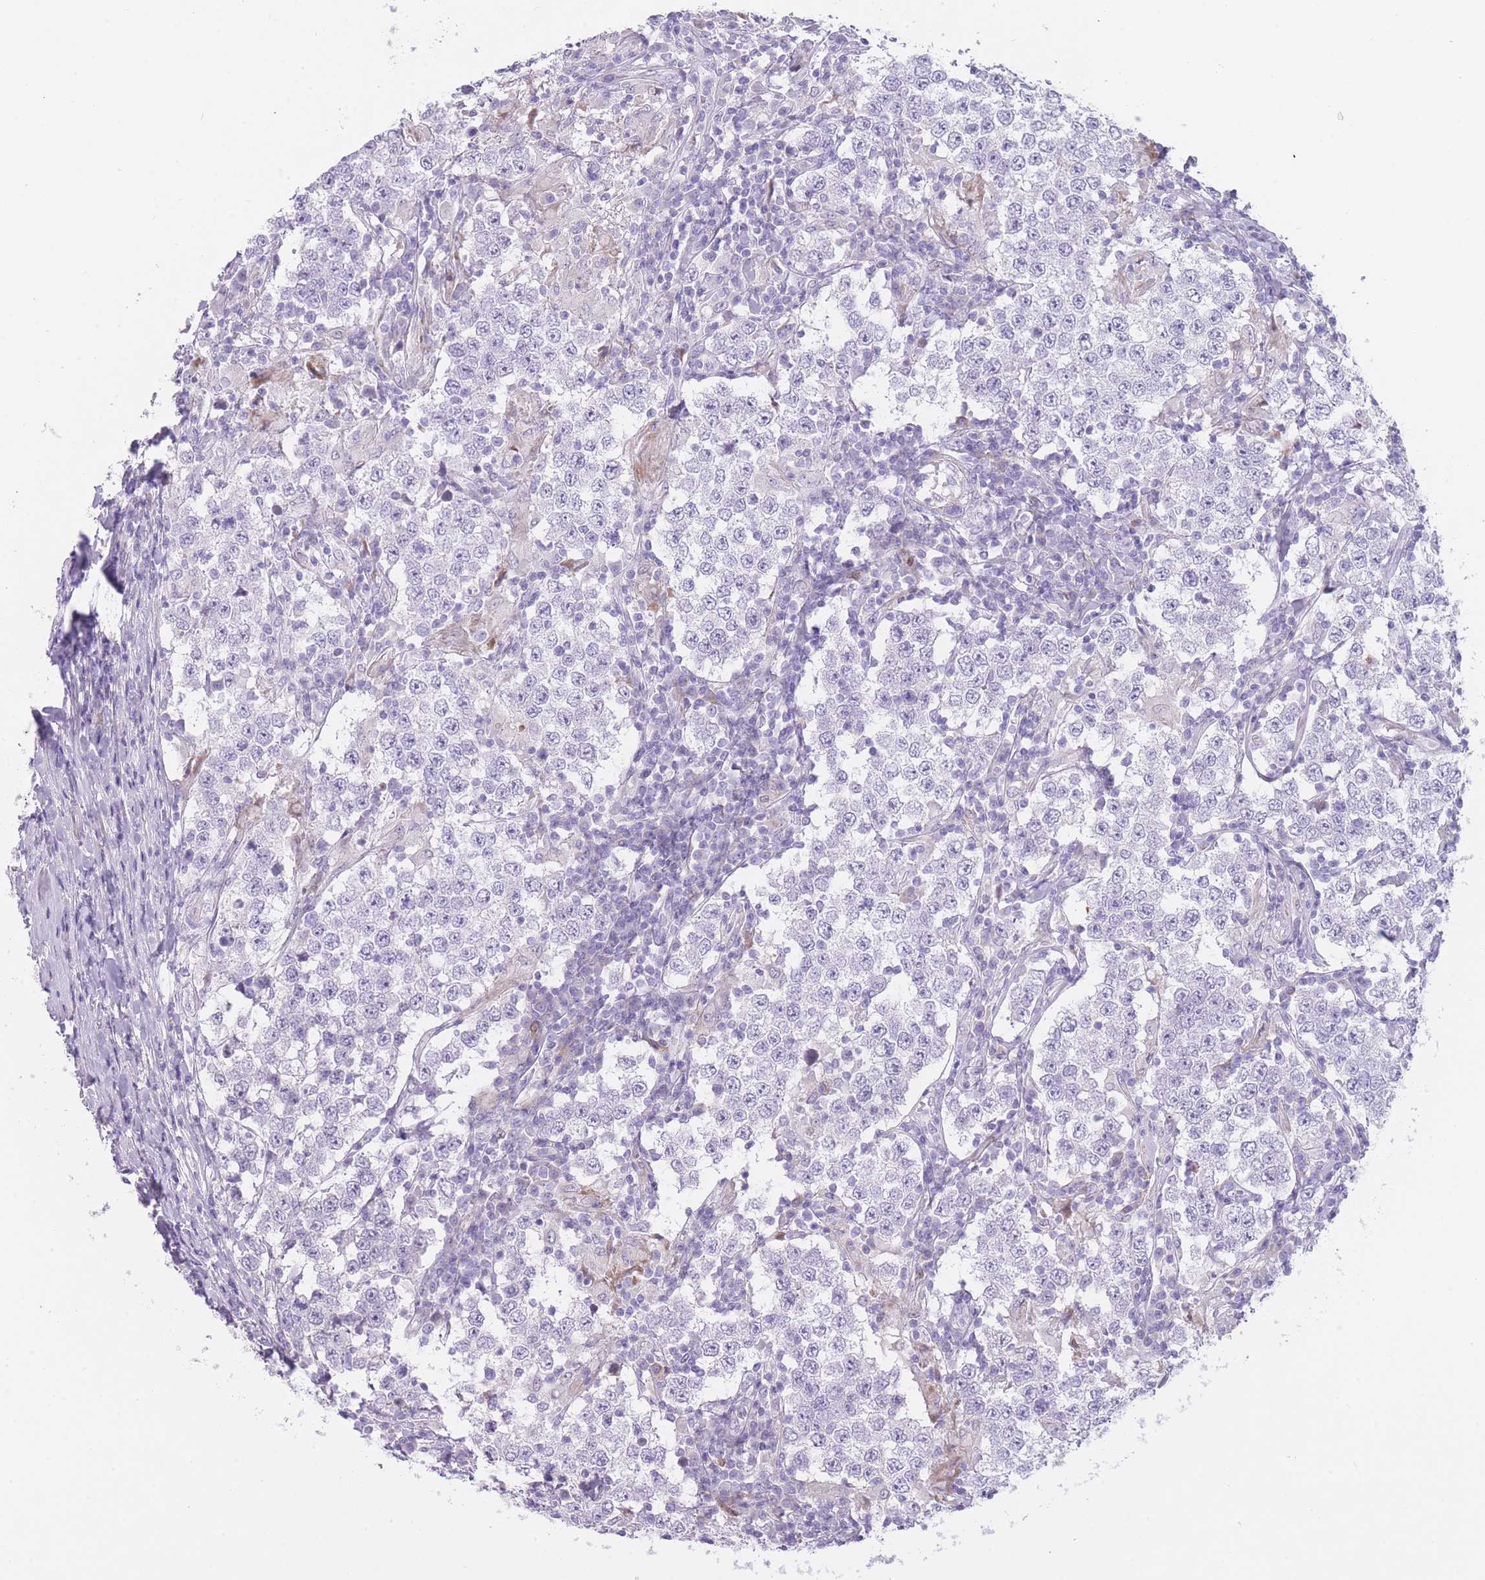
{"staining": {"intensity": "negative", "quantity": "none", "location": "none"}, "tissue": "testis cancer", "cell_type": "Tumor cells", "image_type": "cancer", "snomed": [{"axis": "morphology", "description": "Seminoma, NOS"}, {"axis": "morphology", "description": "Carcinoma, Embryonal, NOS"}, {"axis": "topography", "description": "Testis"}], "caption": "Embryonal carcinoma (testis) was stained to show a protein in brown. There is no significant positivity in tumor cells. The staining was performed using DAB to visualize the protein expression in brown, while the nuclei were stained in blue with hematoxylin (Magnification: 20x).", "gene": "IMPG1", "patient": {"sex": "male", "age": 41}}